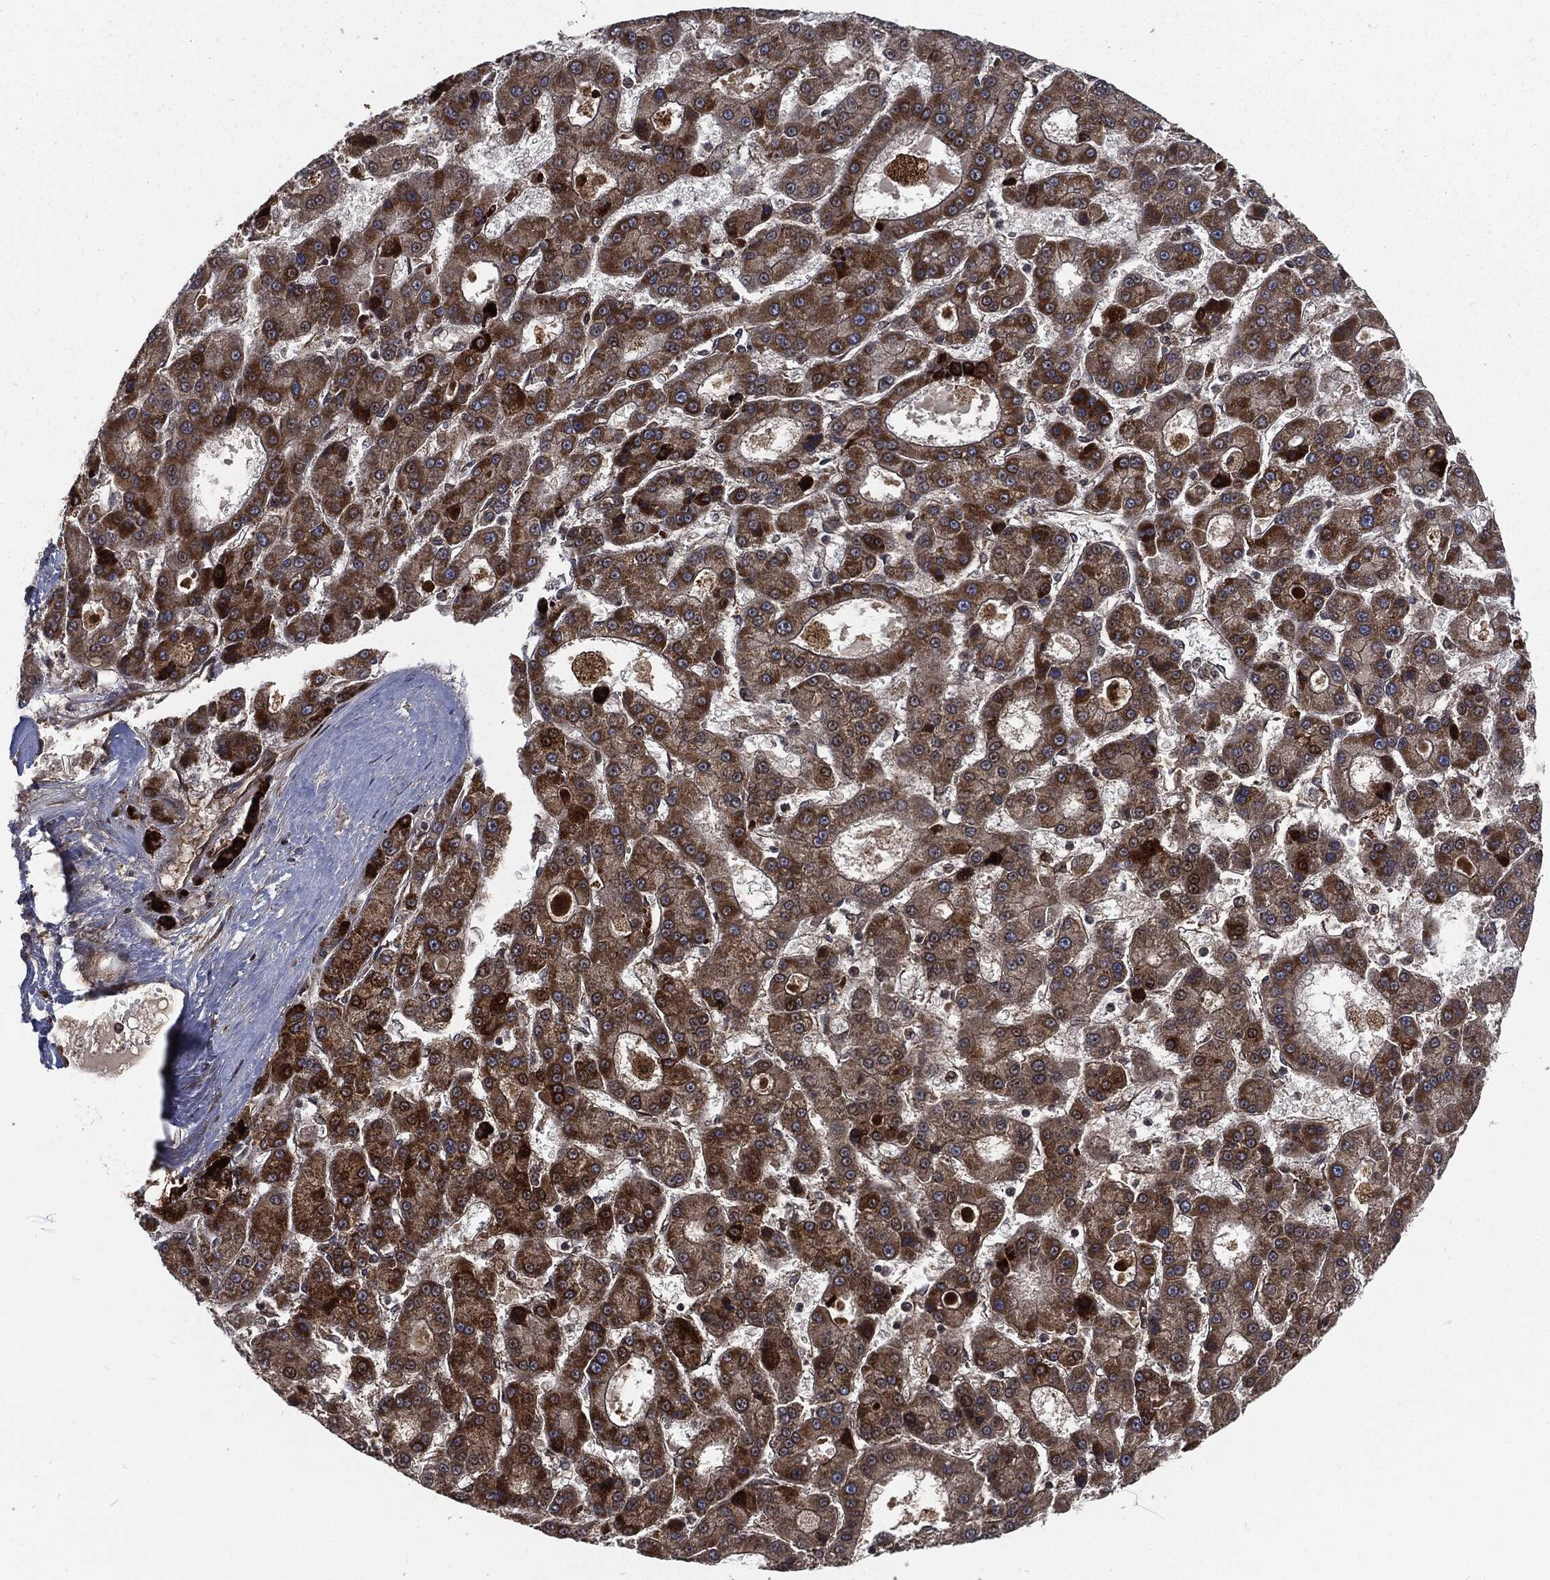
{"staining": {"intensity": "moderate", "quantity": ">75%", "location": "cytoplasmic/membranous"}, "tissue": "liver cancer", "cell_type": "Tumor cells", "image_type": "cancer", "snomed": [{"axis": "morphology", "description": "Carcinoma, Hepatocellular, NOS"}, {"axis": "topography", "description": "Liver"}], "caption": "Protein staining of liver cancer (hepatocellular carcinoma) tissue reveals moderate cytoplasmic/membranous staining in approximately >75% of tumor cells.", "gene": "RFTN1", "patient": {"sex": "male", "age": 70}}